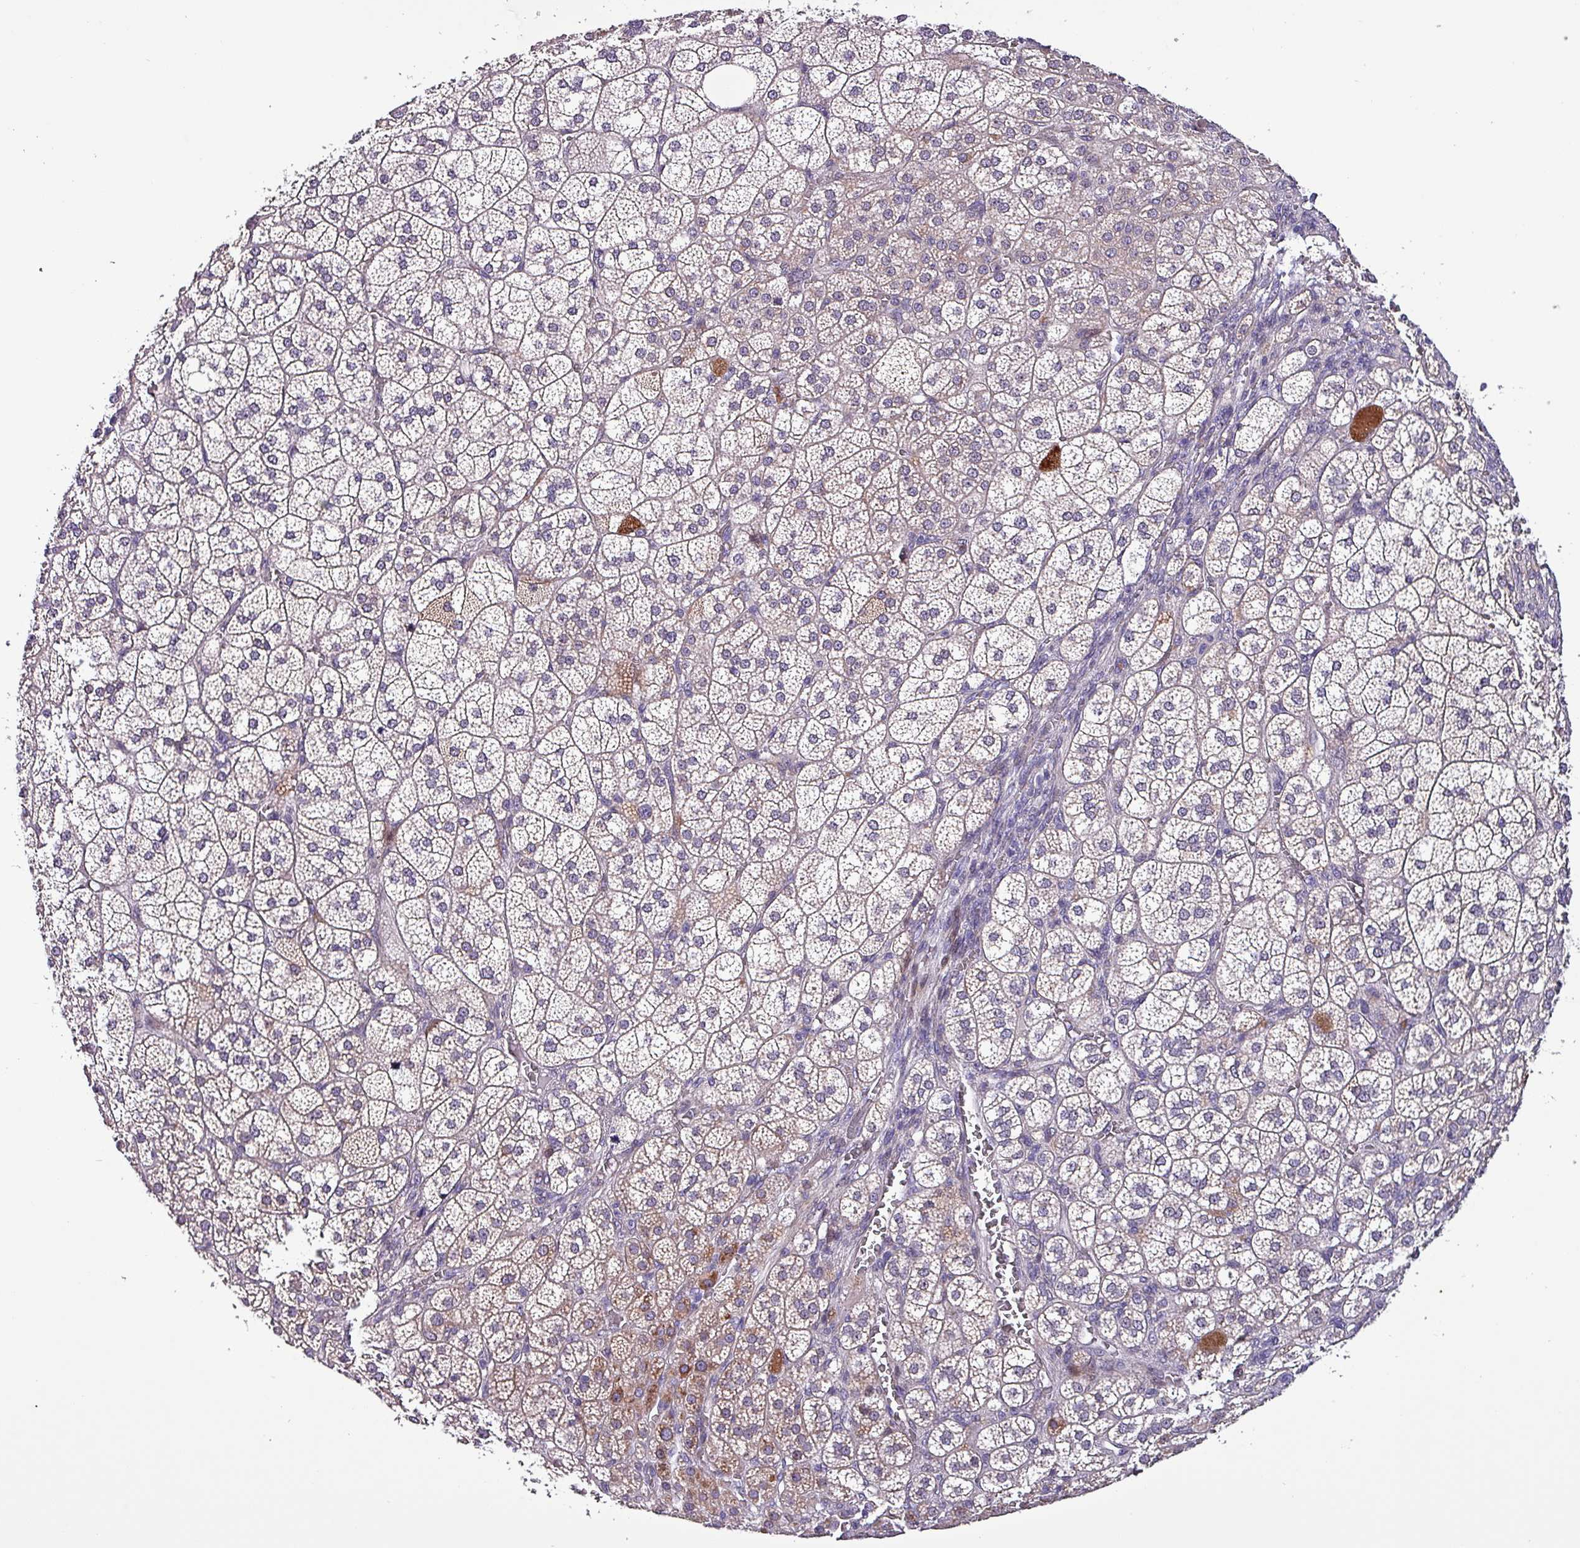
{"staining": {"intensity": "moderate", "quantity": "25%-75%", "location": "cytoplasmic/membranous"}, "tissue": "adrenal gland", "cell_type": "Glandular cells", "image_type": "normal", "snomed": [{"axis": "morphology", "description": "Normal tissue, NOS"}, {"axis": "topography", "description": "Adrenal gland"}], "caption": "Immunohistochemical staining of normal human adrenal gland reveals medium levels of moderate cytoplasmic/membranous staining in about 25%-75% of glandular cells.", "gene": "GRAPL", "patient": {"sex": "female", "age": 60}}